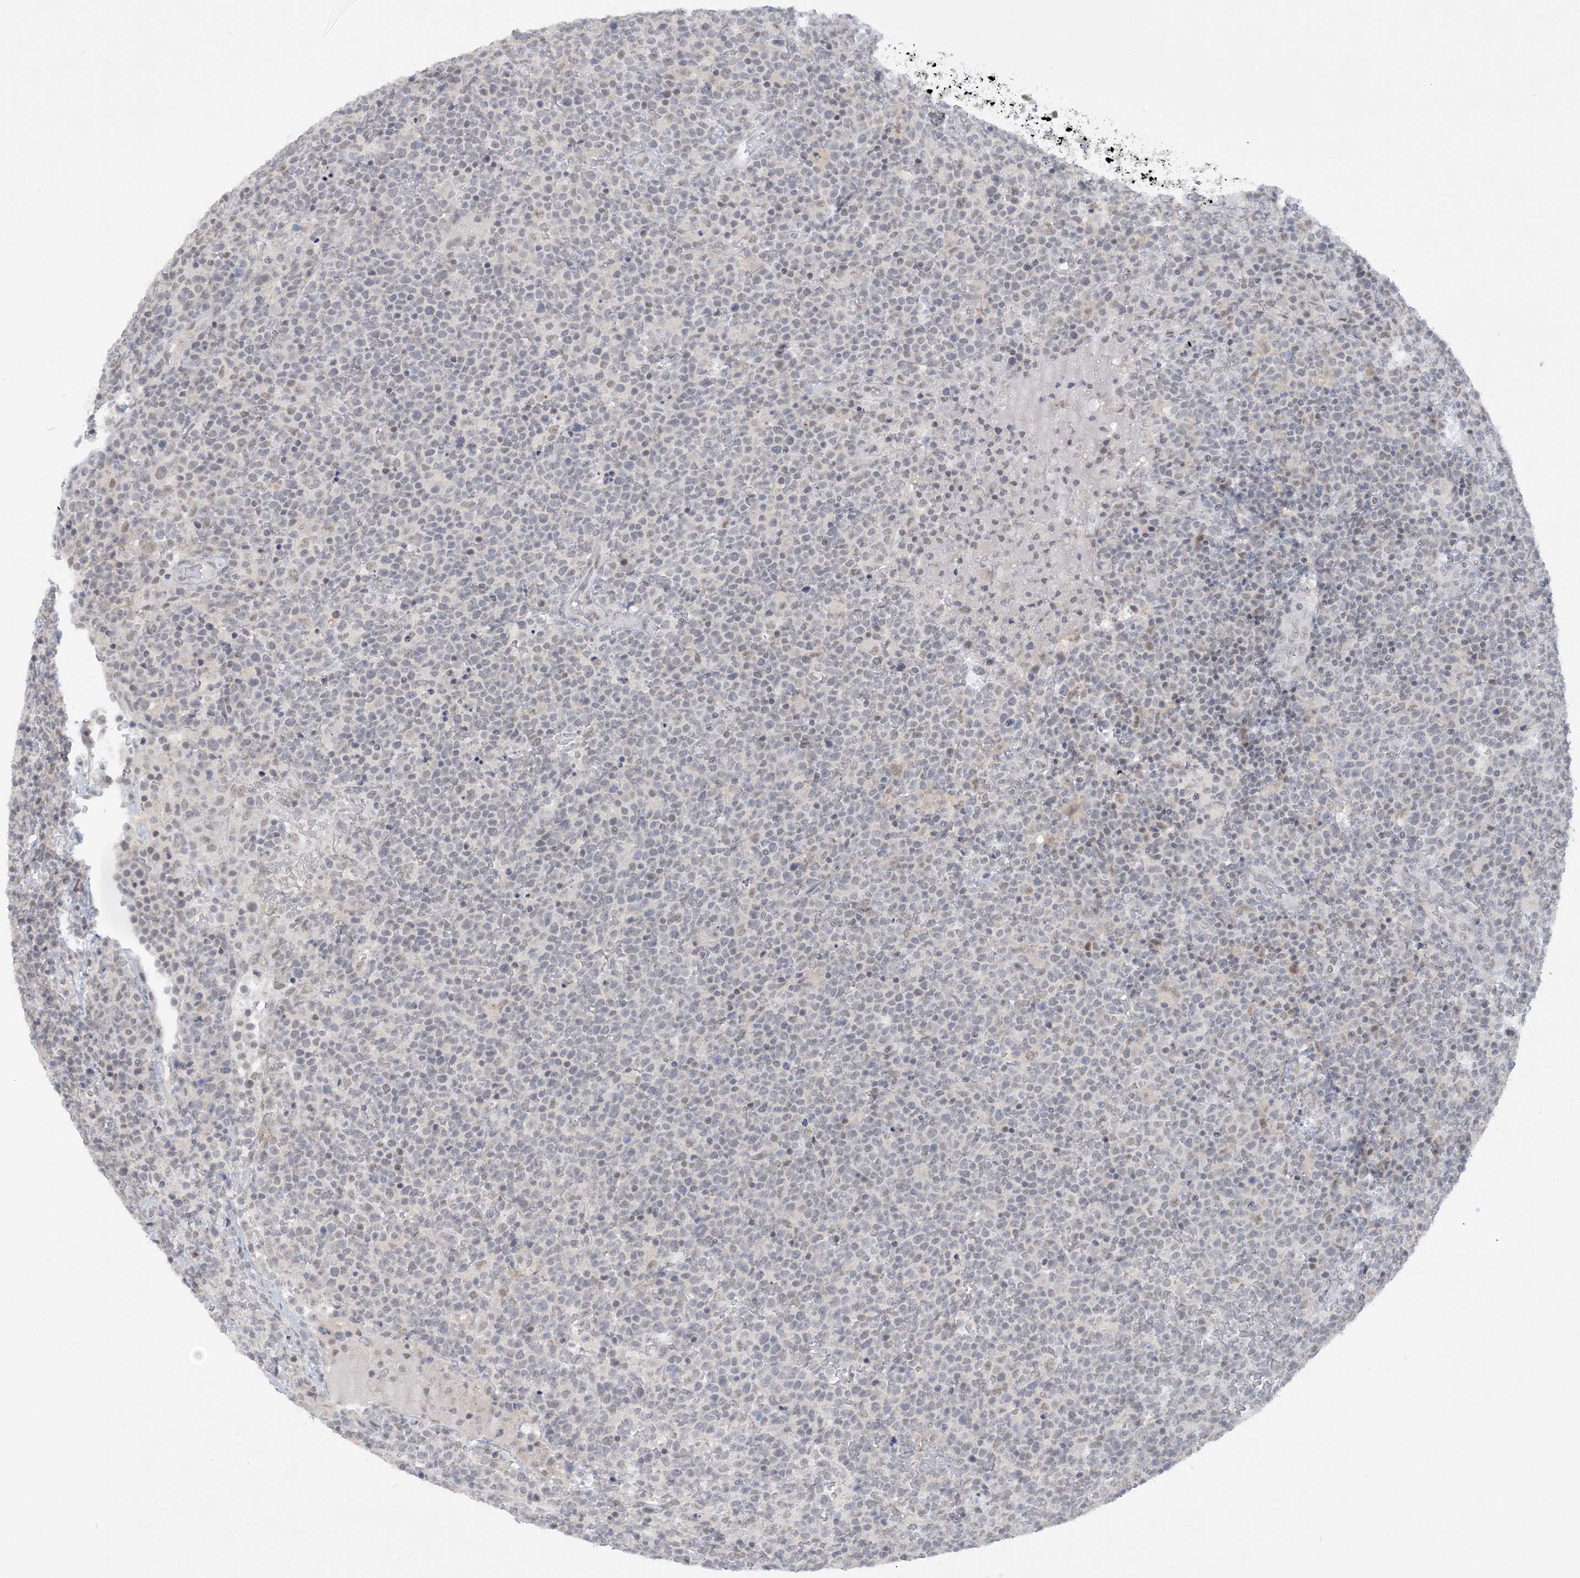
{"staining": {"intensity": "weak", "quantity": "<25%", "location": "nuclear"}, "tissue": "lymphoma", "cell_type": "Tumor cells", "image_type": "cancer", "snomed": [{"axis": "morphology", "description": "Malignant lymphoma, non-Hodgkin's type, High grade"}, {"axis": "topography", "description": "Lymph node"}], "caption": "Immunohistochemistry (IHC) micrograph of human high-grade malignant lymphoma, non-Hodgkin's type stained for a protein (brown), which demonstrates no expression in tumor cells.", "gene": "KMT2D", "patient": {"sex": "male", "age": 61}}